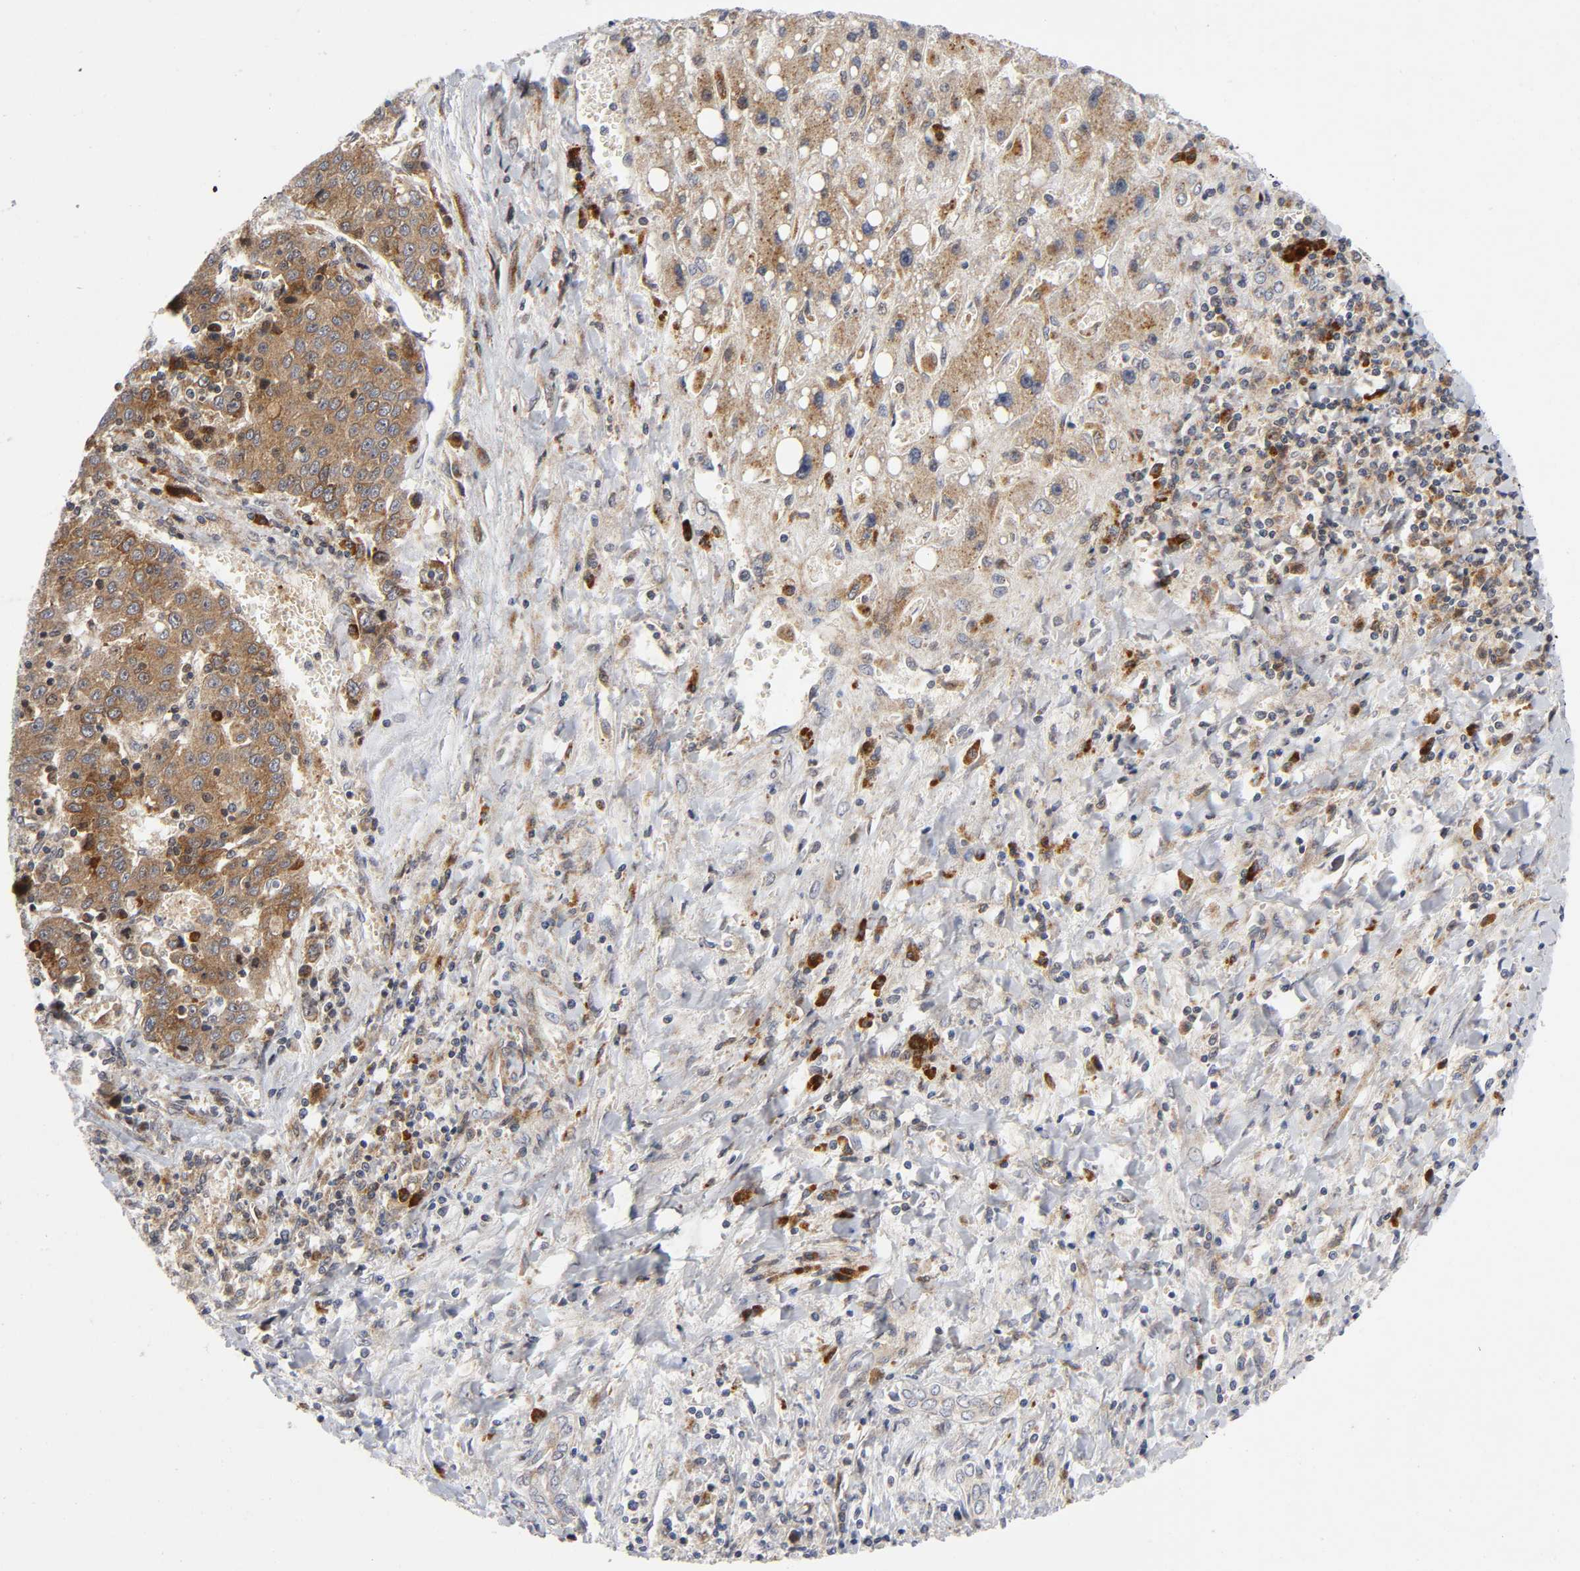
{"staining": {"intensity": "moderate", "quantity": ">75%", "location": "cytoplasmic/membranous"}, "tissue": "liver cancer", "cell_type": "Tumor cells", "image_type": "cancer", "snomed": [{"axis": "morphology", "description": "Carcinoma, Hepatocellular, NOS"}, {"axis": "topography", "description": "Liver"}], "caption": "Immunohistochemistry (IHC) photomicrograph of hepatocellular carcinoma (liver) stained for a protein (brown), which shows medium levels of moderate cytoplasmic/membranous staining in approximately >75% of tumor cells.", "gene": "EIF5", "patient": {"sex": "female", "age": 53}}